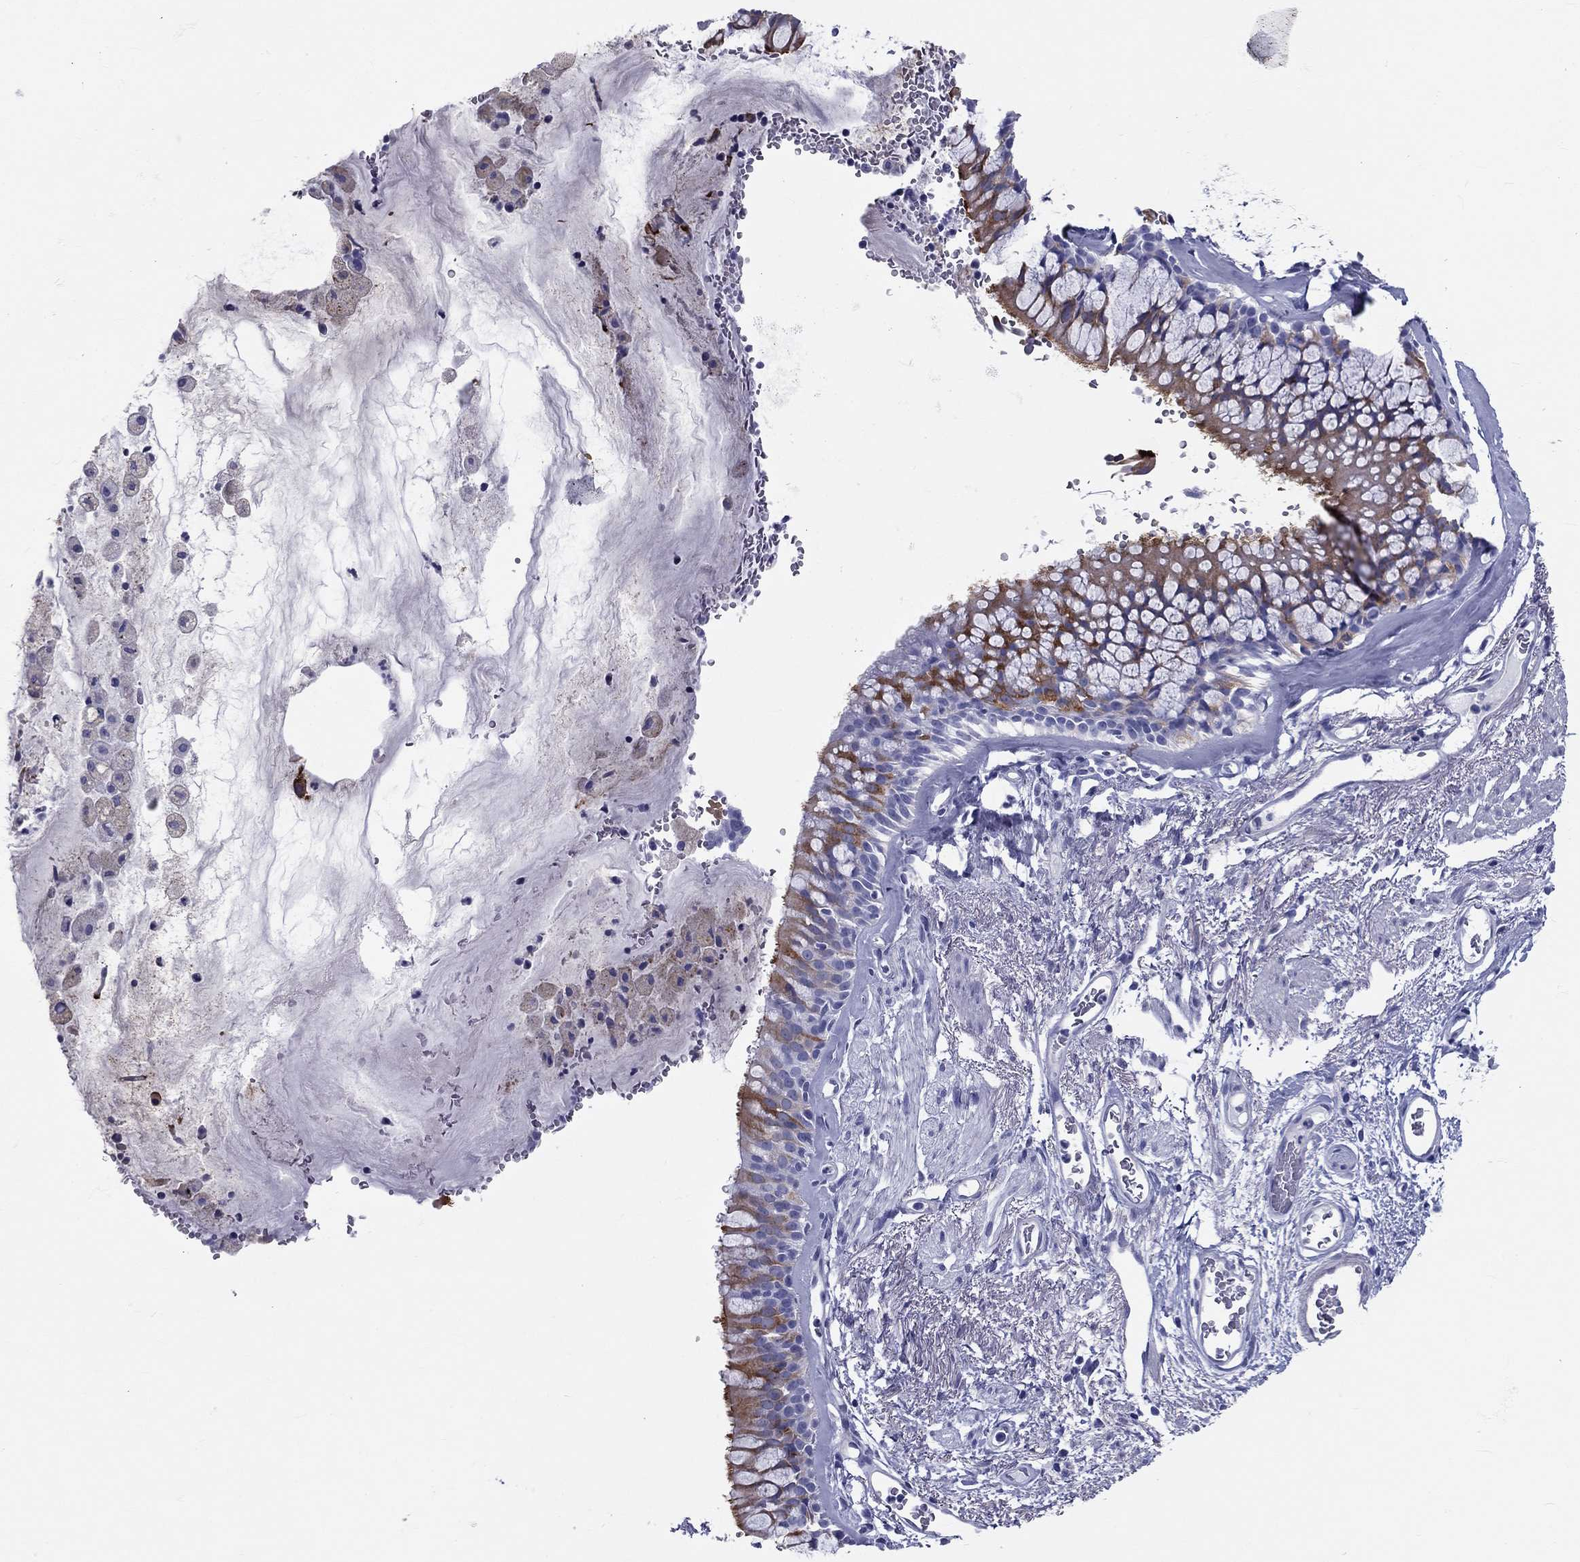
{"staining": {"intensity": "strong", "quantity": "<25%", "location": "cytoplasmic/membranous"}, "tissue": "bronchus", "cell_type": "Respiratory epithelial cells", "image_type": "normal", "snomed": [{"axis": "morphology", "description": "Normal tissue, NOS"}, {"axis": "topography", "description": "Bronchus"}, {"axis": "topography", "description": "Lung"}], "caption": "DAB immunohistochemical staining of unremarkable human bronchus displays strong cytoplasmic/membranous protein staining in about <25% of respiratory epithelial cells. The staining is performed using DAB brown chromogen to label protein expression. The nuclei are counter-stained blue using hematoxylin.", "gene": "DNALI1", "patient": {"sex": "female", "age": 57}}